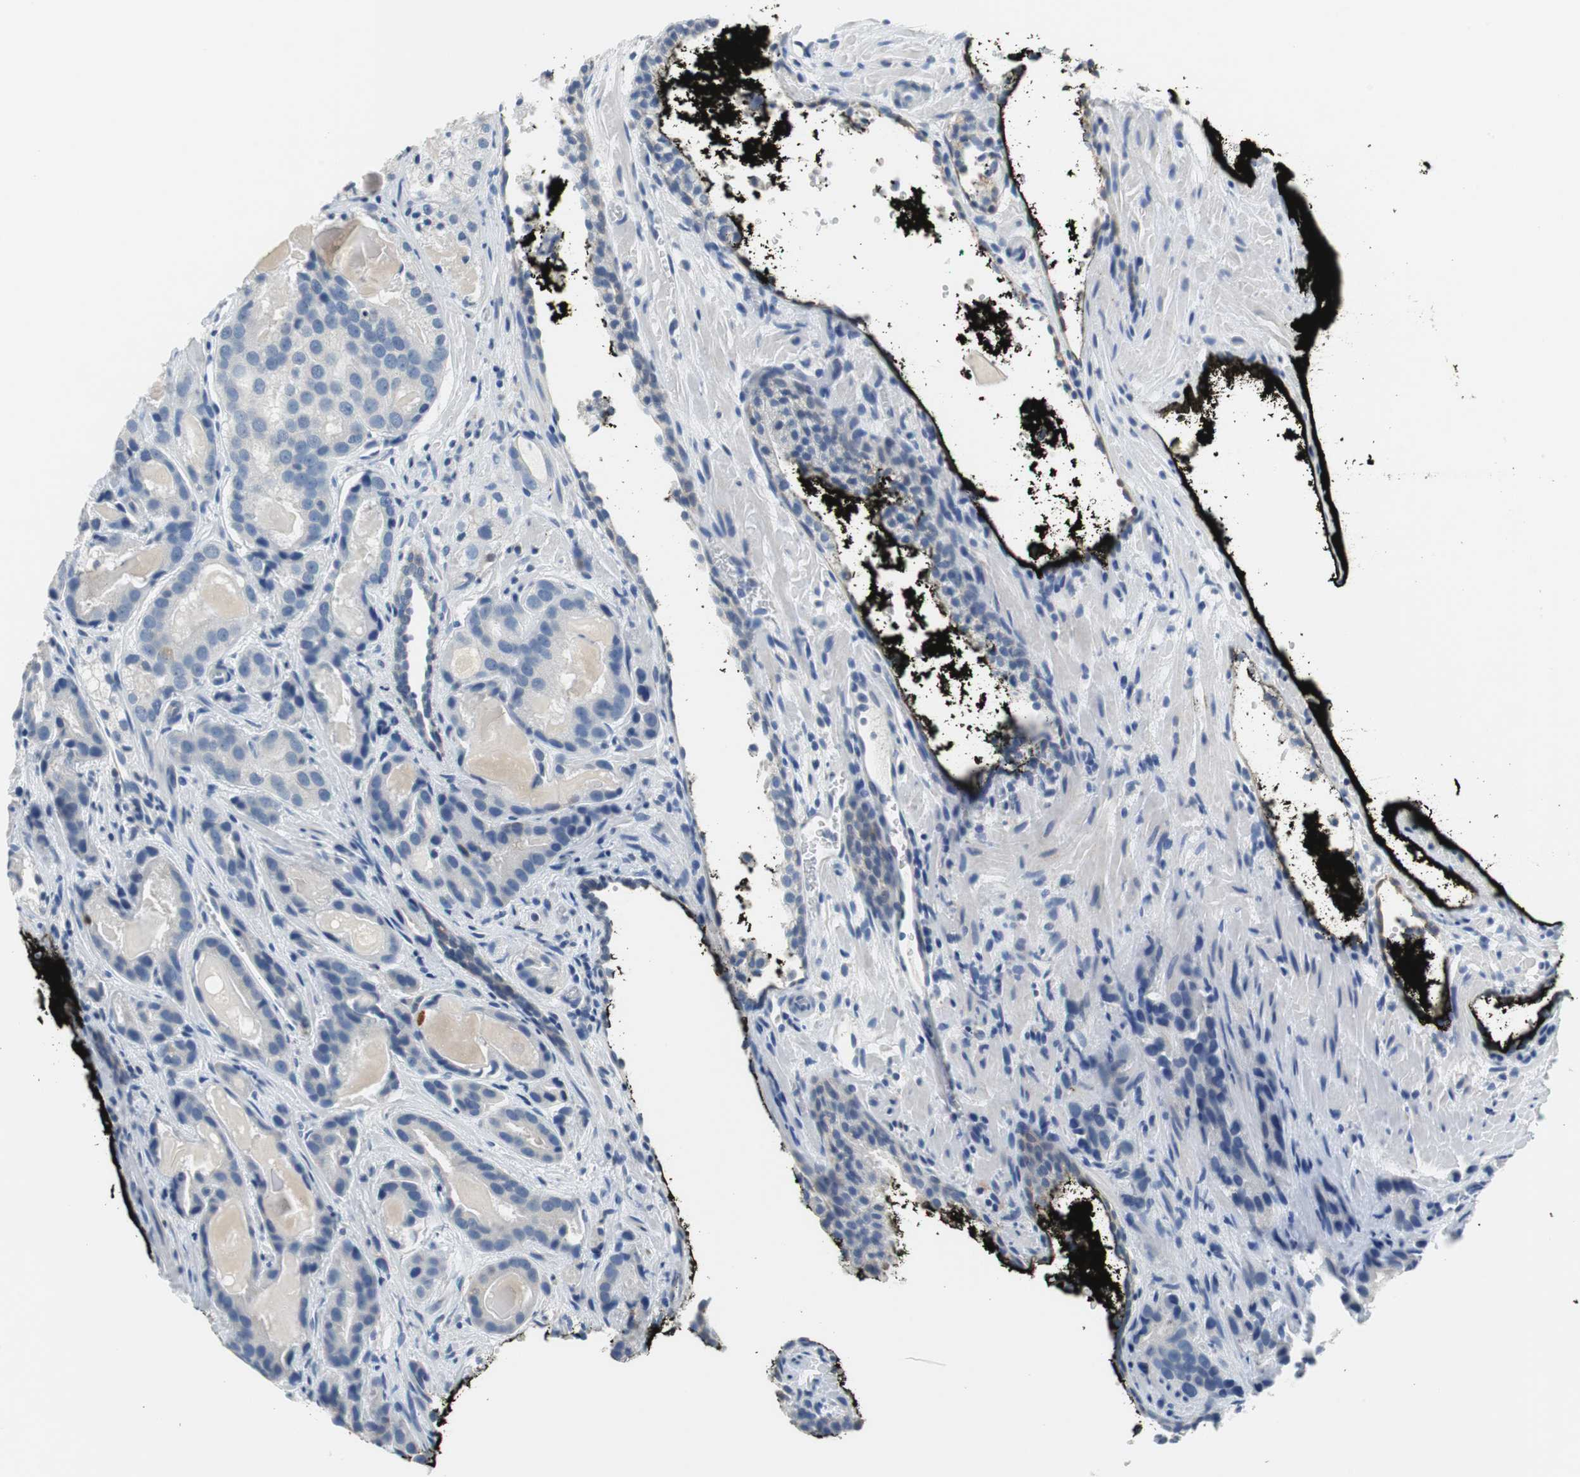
{"staining": {"intensity": "moderate", "quantity": "<25%", "location": "cytoplasmic/membranous"}, "tissue": "prostate cancer", "cell_type": "Tumor cells", "image_type": "cancer", "snomed": [{"axis": "morphology", "description": "Adenocarcinoma, High grade"}, {"axis": "topography", "description": "Prostate"}], "caption": "The histopathology image displays staining of prostate cancer, revealing moderate cytoplasmic/membranous protein expression (brown color) within tumor cells. (DAB (3,3'-diaminobenzidine) IHC, brown staining for protein, blue staining for nuclei).", "gene": "GLCCI1", "patient": {"sex": "male", "age": 58}}